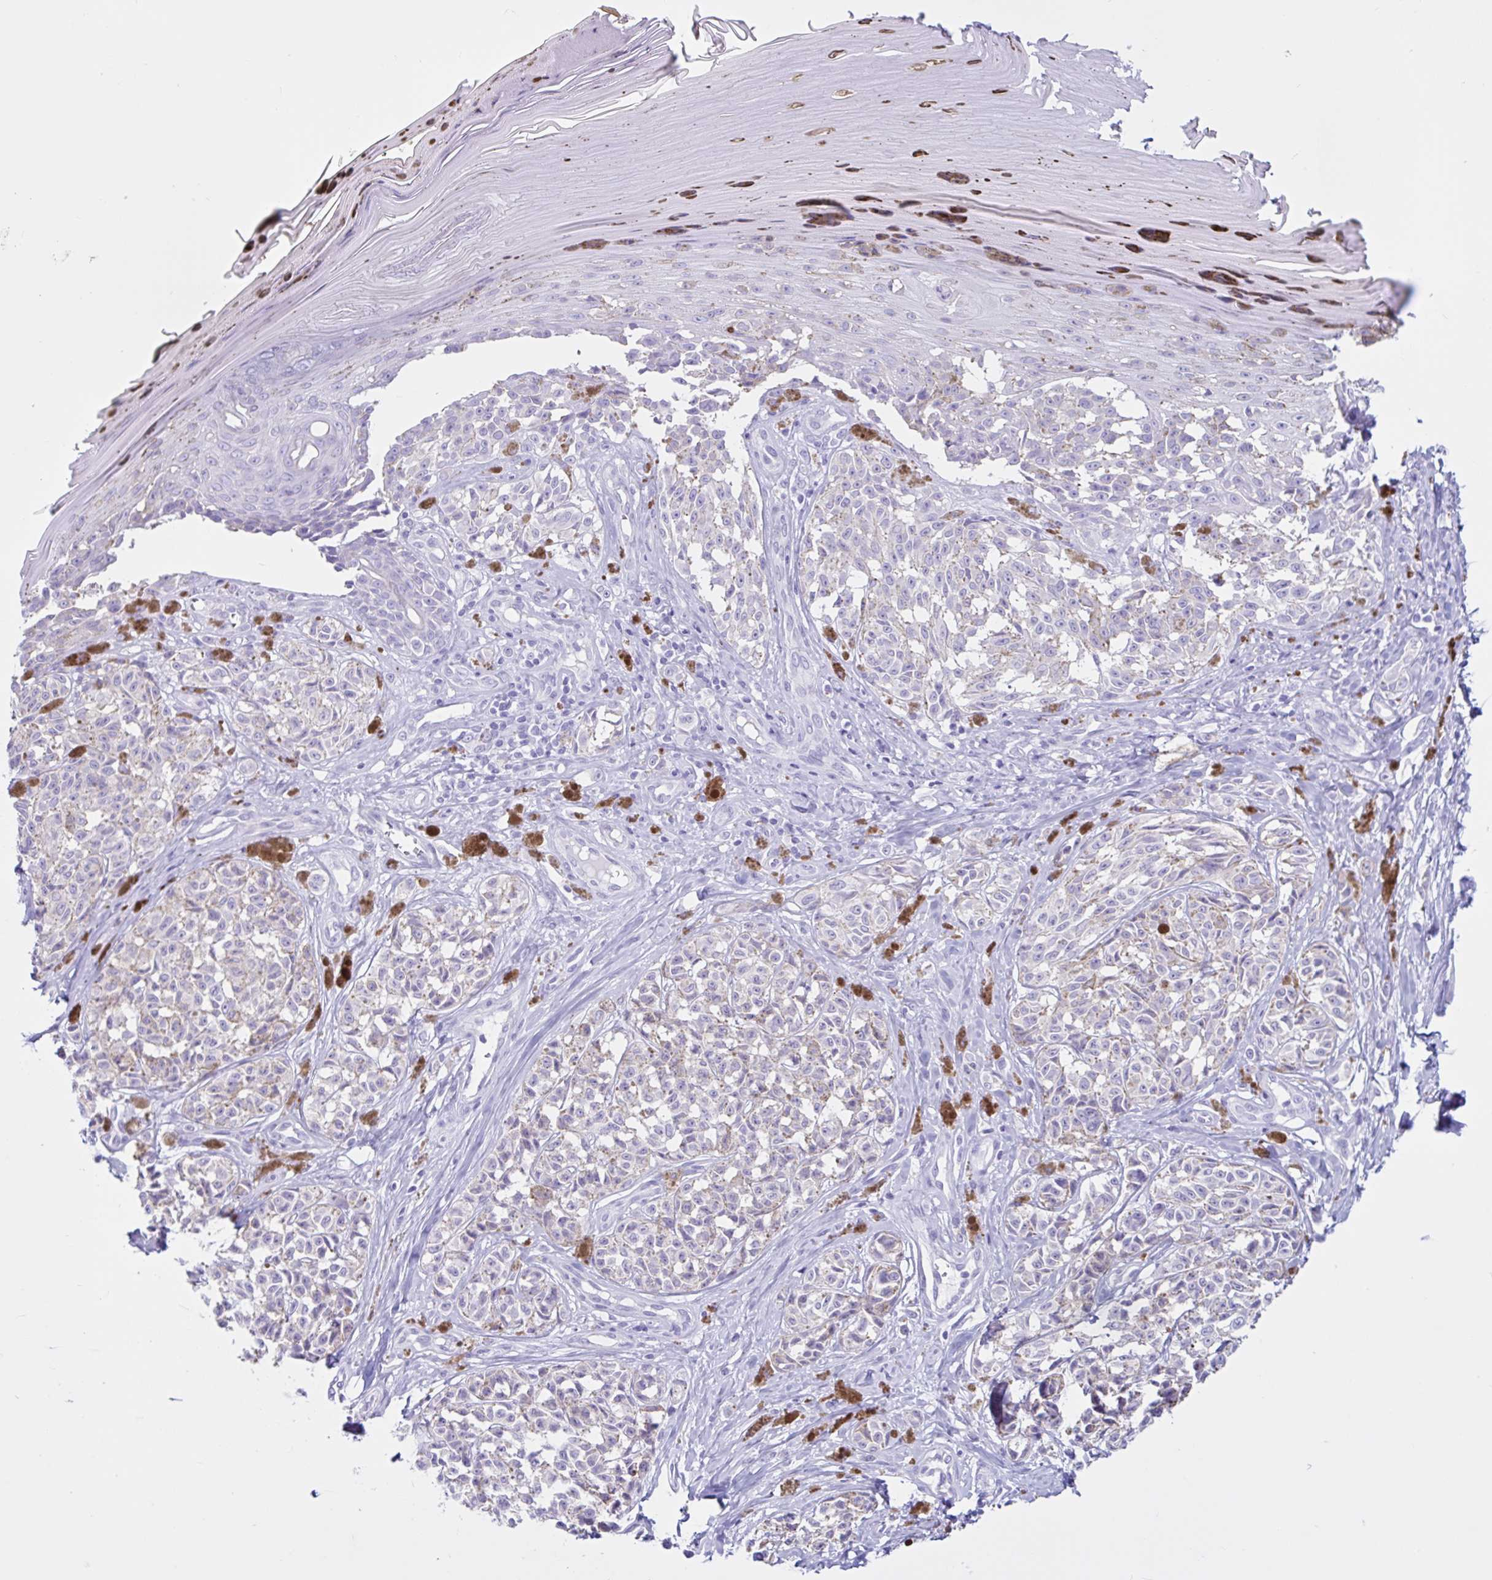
{"staining": {"intensity": "negative", "quantity": "none", "location": "none"}, "tissue": "melanoma", "cell_type": "Tumor cells", "image_type": "cancer", "snomed": [{"axis": "morphology", "description": "Malignant melanoma, NOS"}, {"axis": "topography", "description": "Skin"}], "caption": "Tumor cells are negative for brown protein staining in melanoma.", "gene": "CYP19A1", "patient": {"sex": "female", "age": 65}}